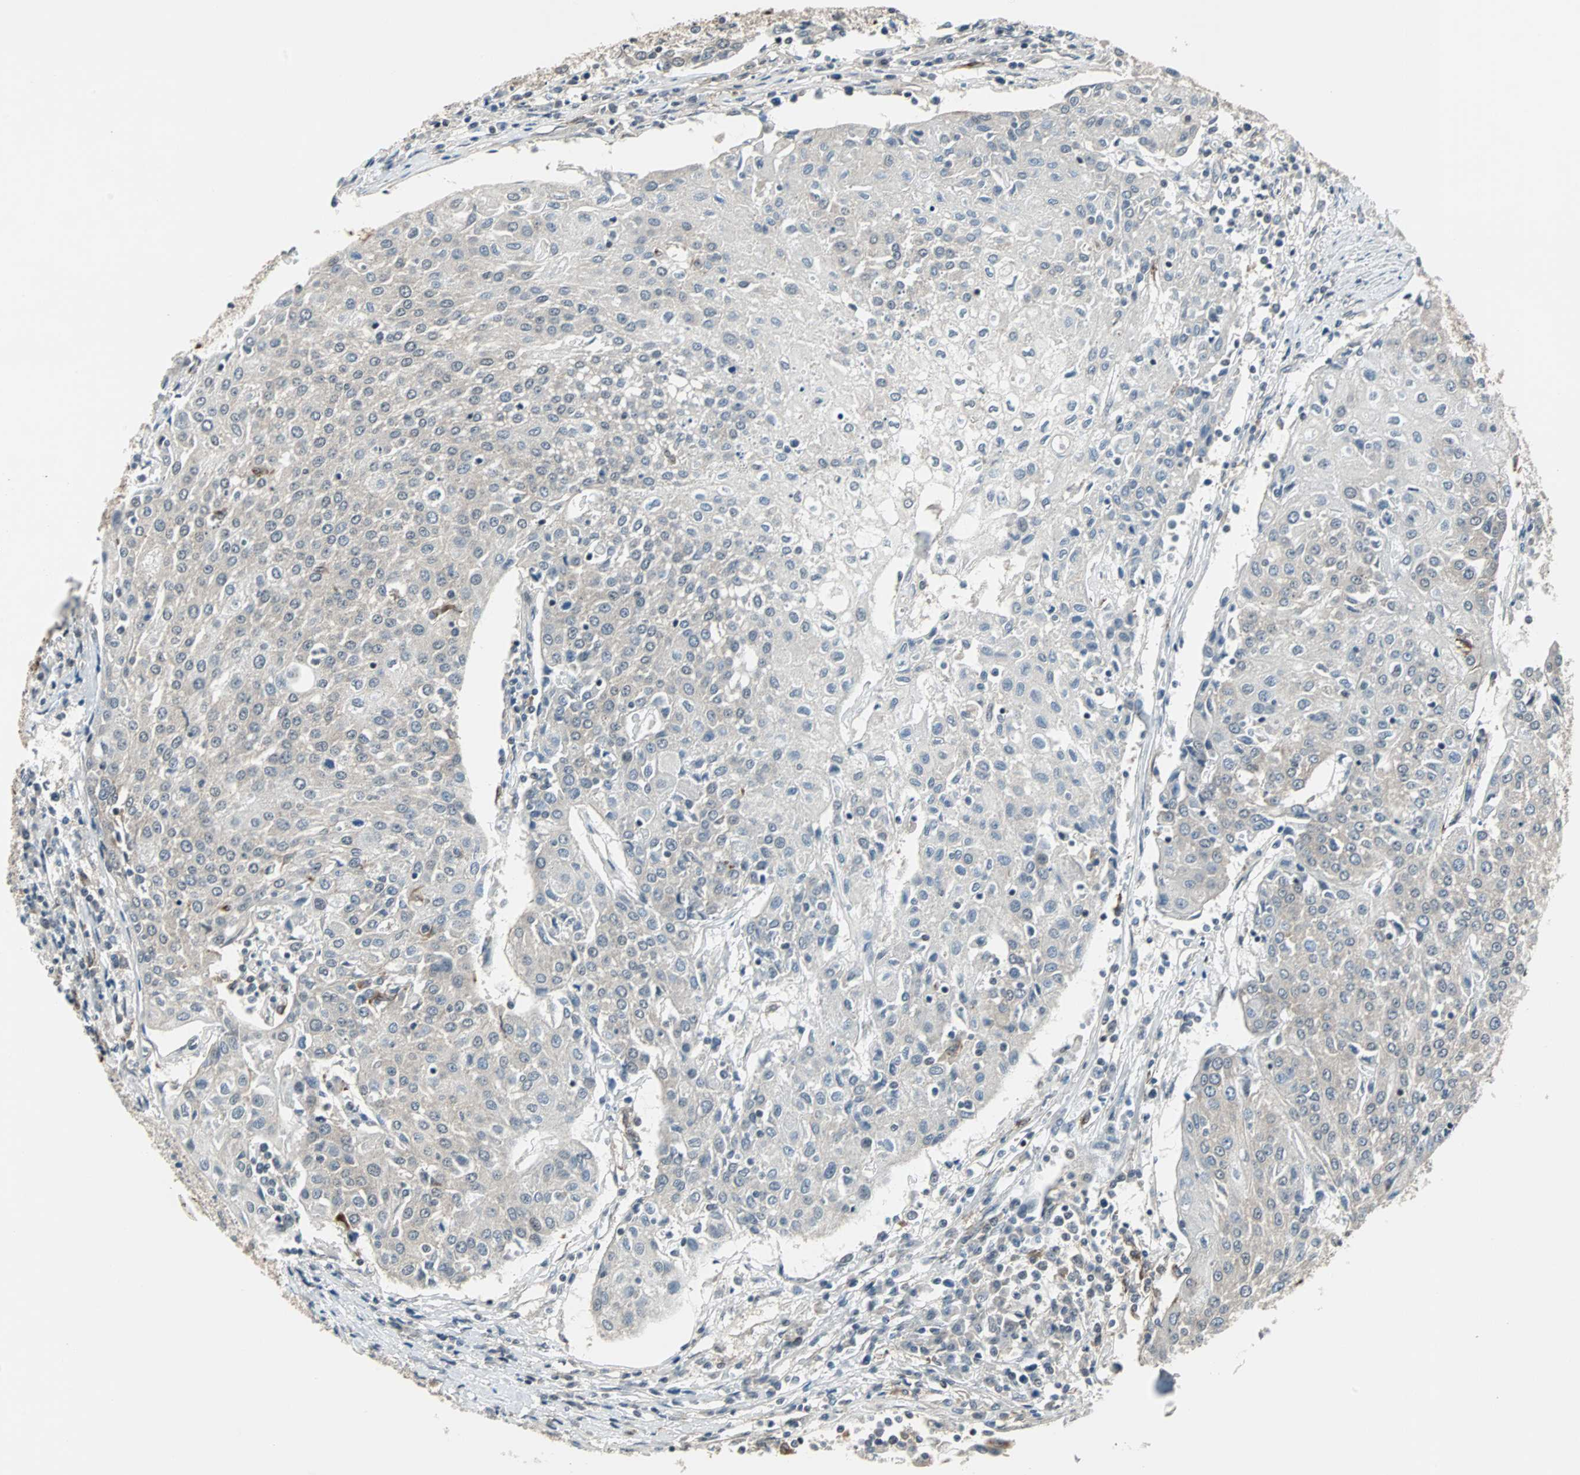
{"staining": {"intensity": "negative", "quantity": "none", "location": "none"}, "tissue": "urothelial cancer", "cell_type": "Tumor cells", "image_type": "cancer", "snomed": [{"axis": "morphology", "description": "Urothelial carcinoma, High grade"}, {"axis": "topography", "description": "Urinary bladder"}], "caption": "Tumor cells are negative for protein expression in human urothelial cancer.", "gene": "MKX", "patient": {"sex": "female", "age": 85}}